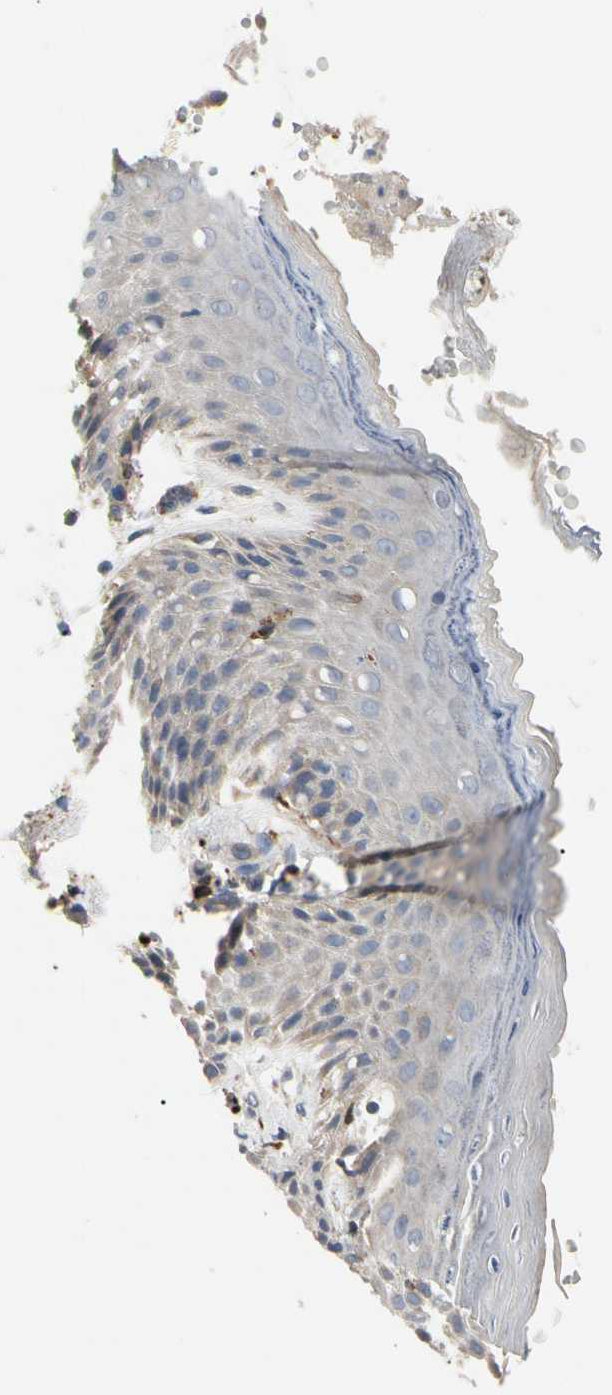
{"staining": {"intensity": "weak", "quantity": "<25%", "location": "cytoplasmic/membranous"}, "tissue": "skin", "cell_type": "Epidermal cells", "image_type": "normal", "snomed": [{"axis": "morphology", "description": "Normal tissue, NOS"}, {"axis": "topography", "description": "Anal"}], "caption": "Histopathology image shows no significant protein positivity in epidermal cells of normal skin.", "gene": "ADA2", "patient": {"sex": "female", "age": 46}}